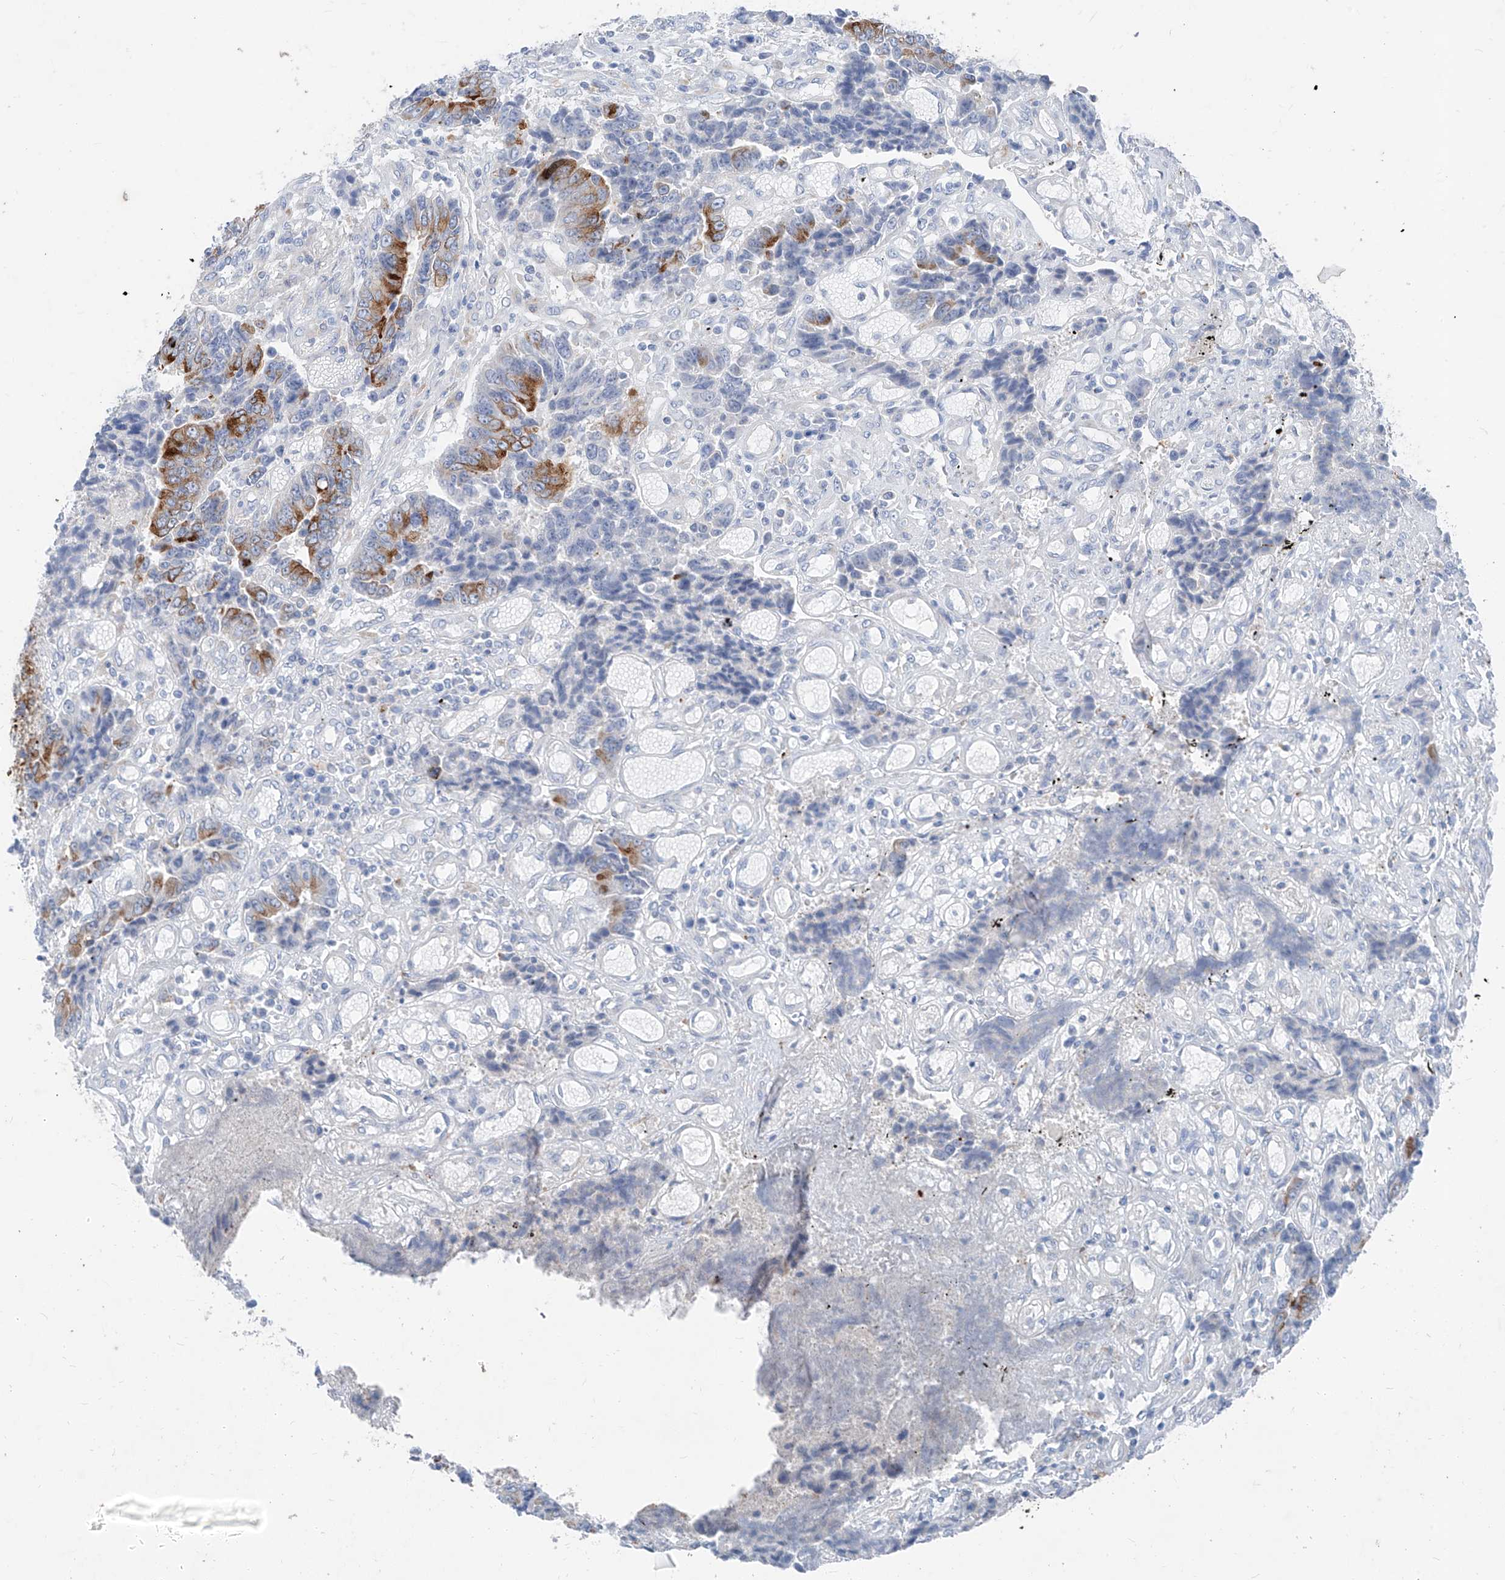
{"staining": {"intensity": "strong", "quantity": "25%-75%", "location": "cytoplasmic/membranous"}, "tissue": "colorectal cancer", "cell_type": "Tumor cells", "image_type": "cancer", "snomed": [{"axis": "morphology", "description": "Adenocarcinoma, NOS"}, {"axis": "topography", "description": "Rectum"}], "caption": "The immunohistochemical stain labels strong cytoplasmic/membranous staining in tumor cells of adenocarcinoma (colorectal) tissue.", "gene": "GPR137C", "patient": {"sex": "male", "age": 84}}